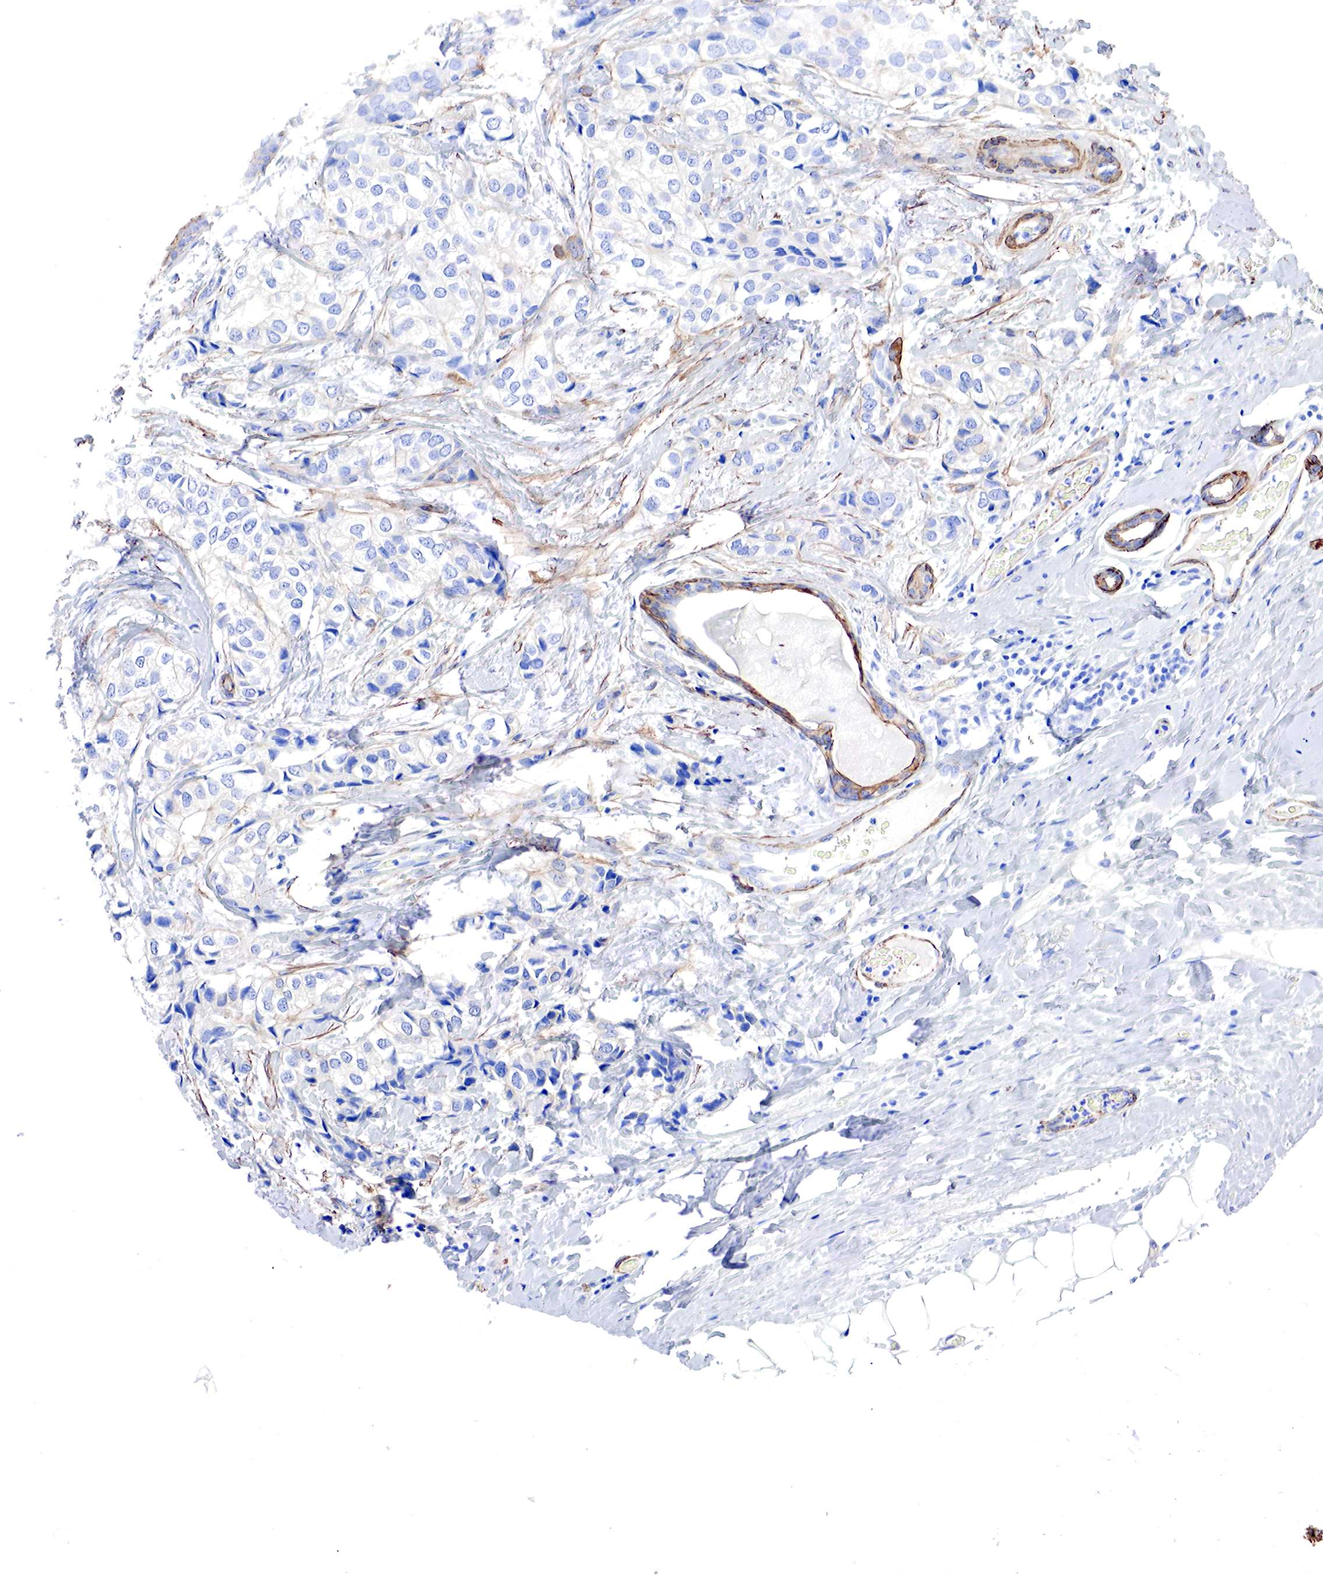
{"staining": {"intensity": "negative", "quantity": "none", "location": "none"}, "tissue": "breast cancer", "cell_type": "Tumor cells", "image_type": "cancer", "snomed": [{"axis": "morphology", "description": "Duct carcinoma"}, {"axis": "topography", "description": "Breast"}], "caption": "IHC image of neoplastic tissue: breast intraductal carcinoma stained with DAB exhibits no significant protein expression in tumor cells.", "gene": "TPM1", "patient": {"sex": "female", "age": 68}}